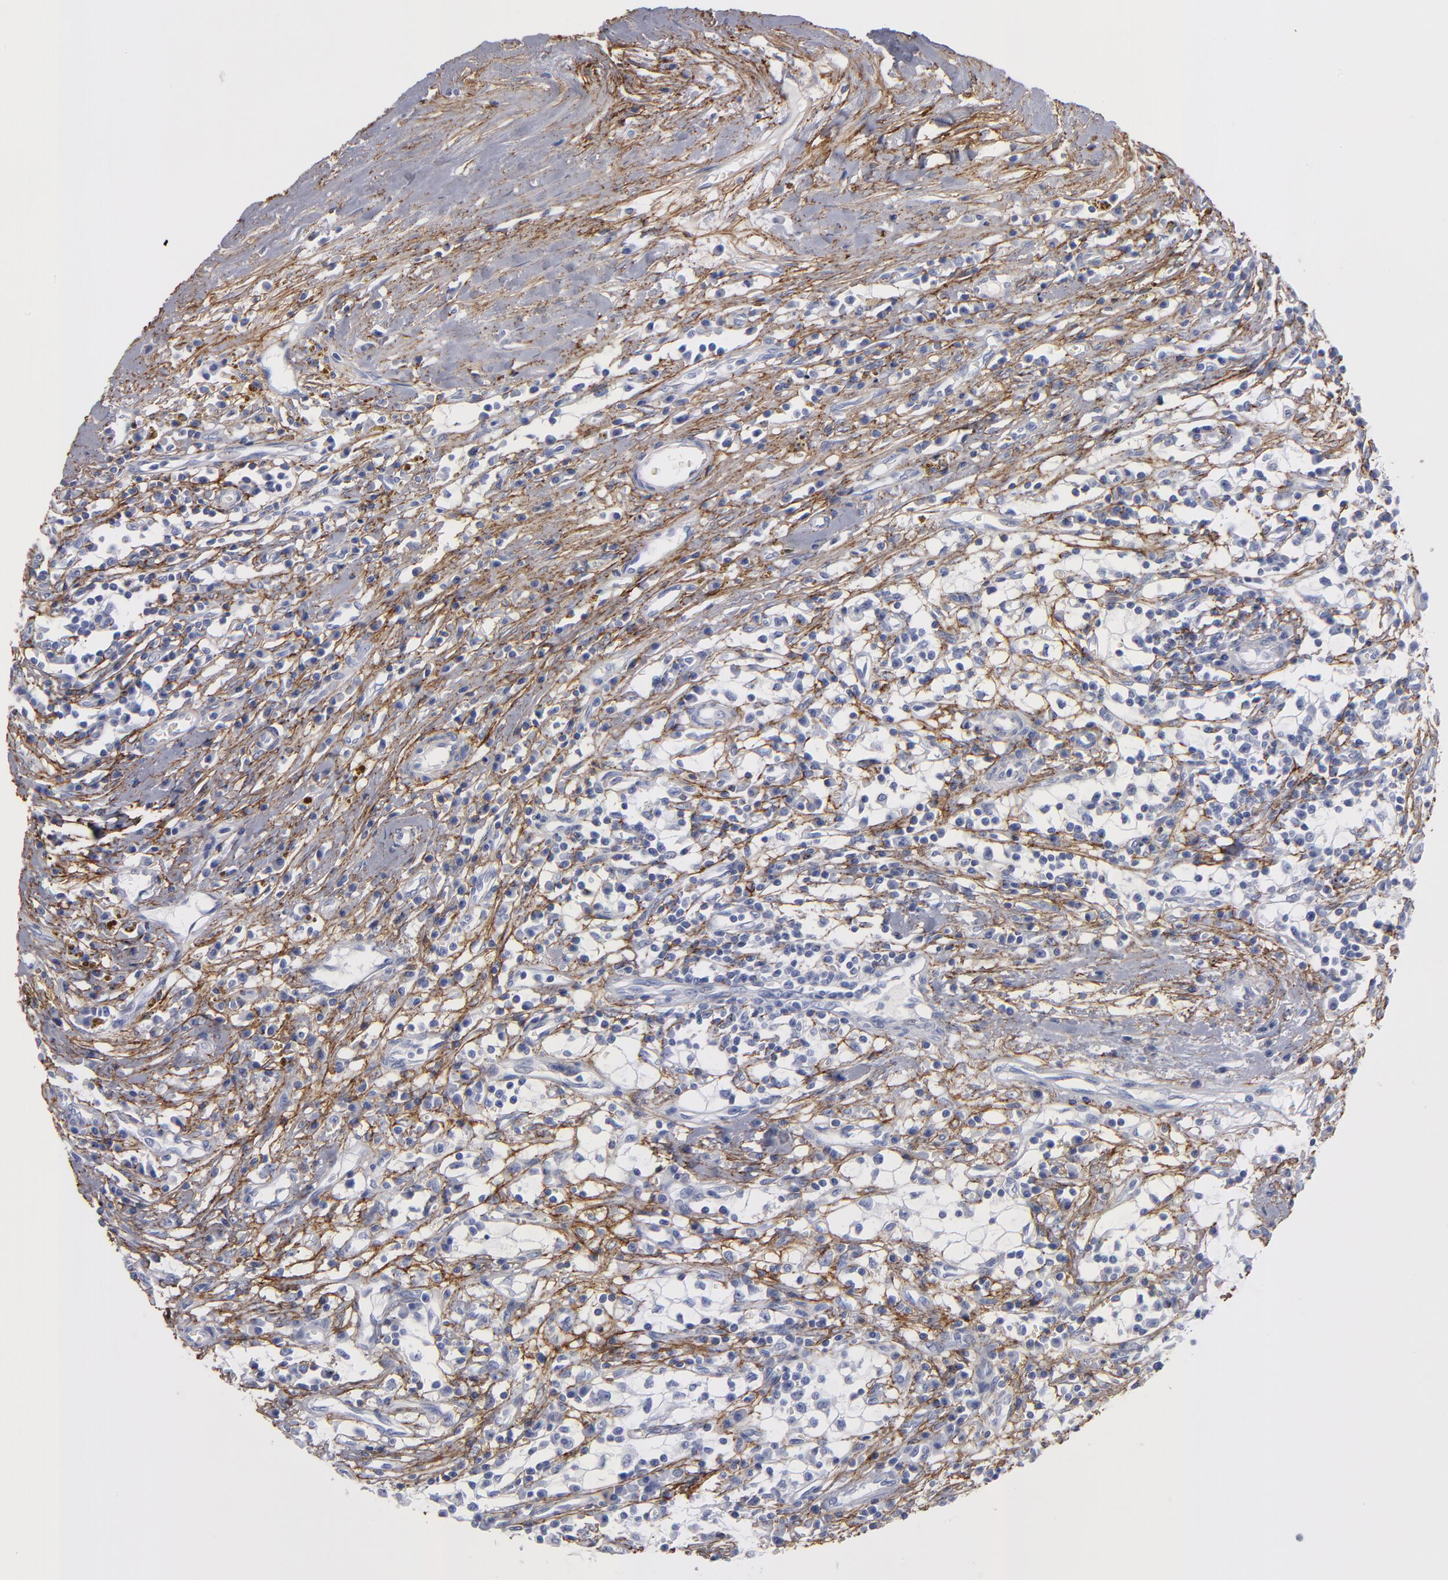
{"staining": {"intensity": "negative", "quantity": "none", "location": "none"}, "tissue": "renal cancer", "cell_type": "Tumor cells", "image_type": "cancer", "snomed": [{"axis": "morphology", "description": "Adenocarcinoma, NOS"}, {"axis": "topography", "description": "Kidney"}], "caption": "This is an immunohistochemistry image of renal adenocarcinoma. There is no staining in tumor cells.", "gene": "EMILIN1", "patient": {"sex": "male", "age": 82}}